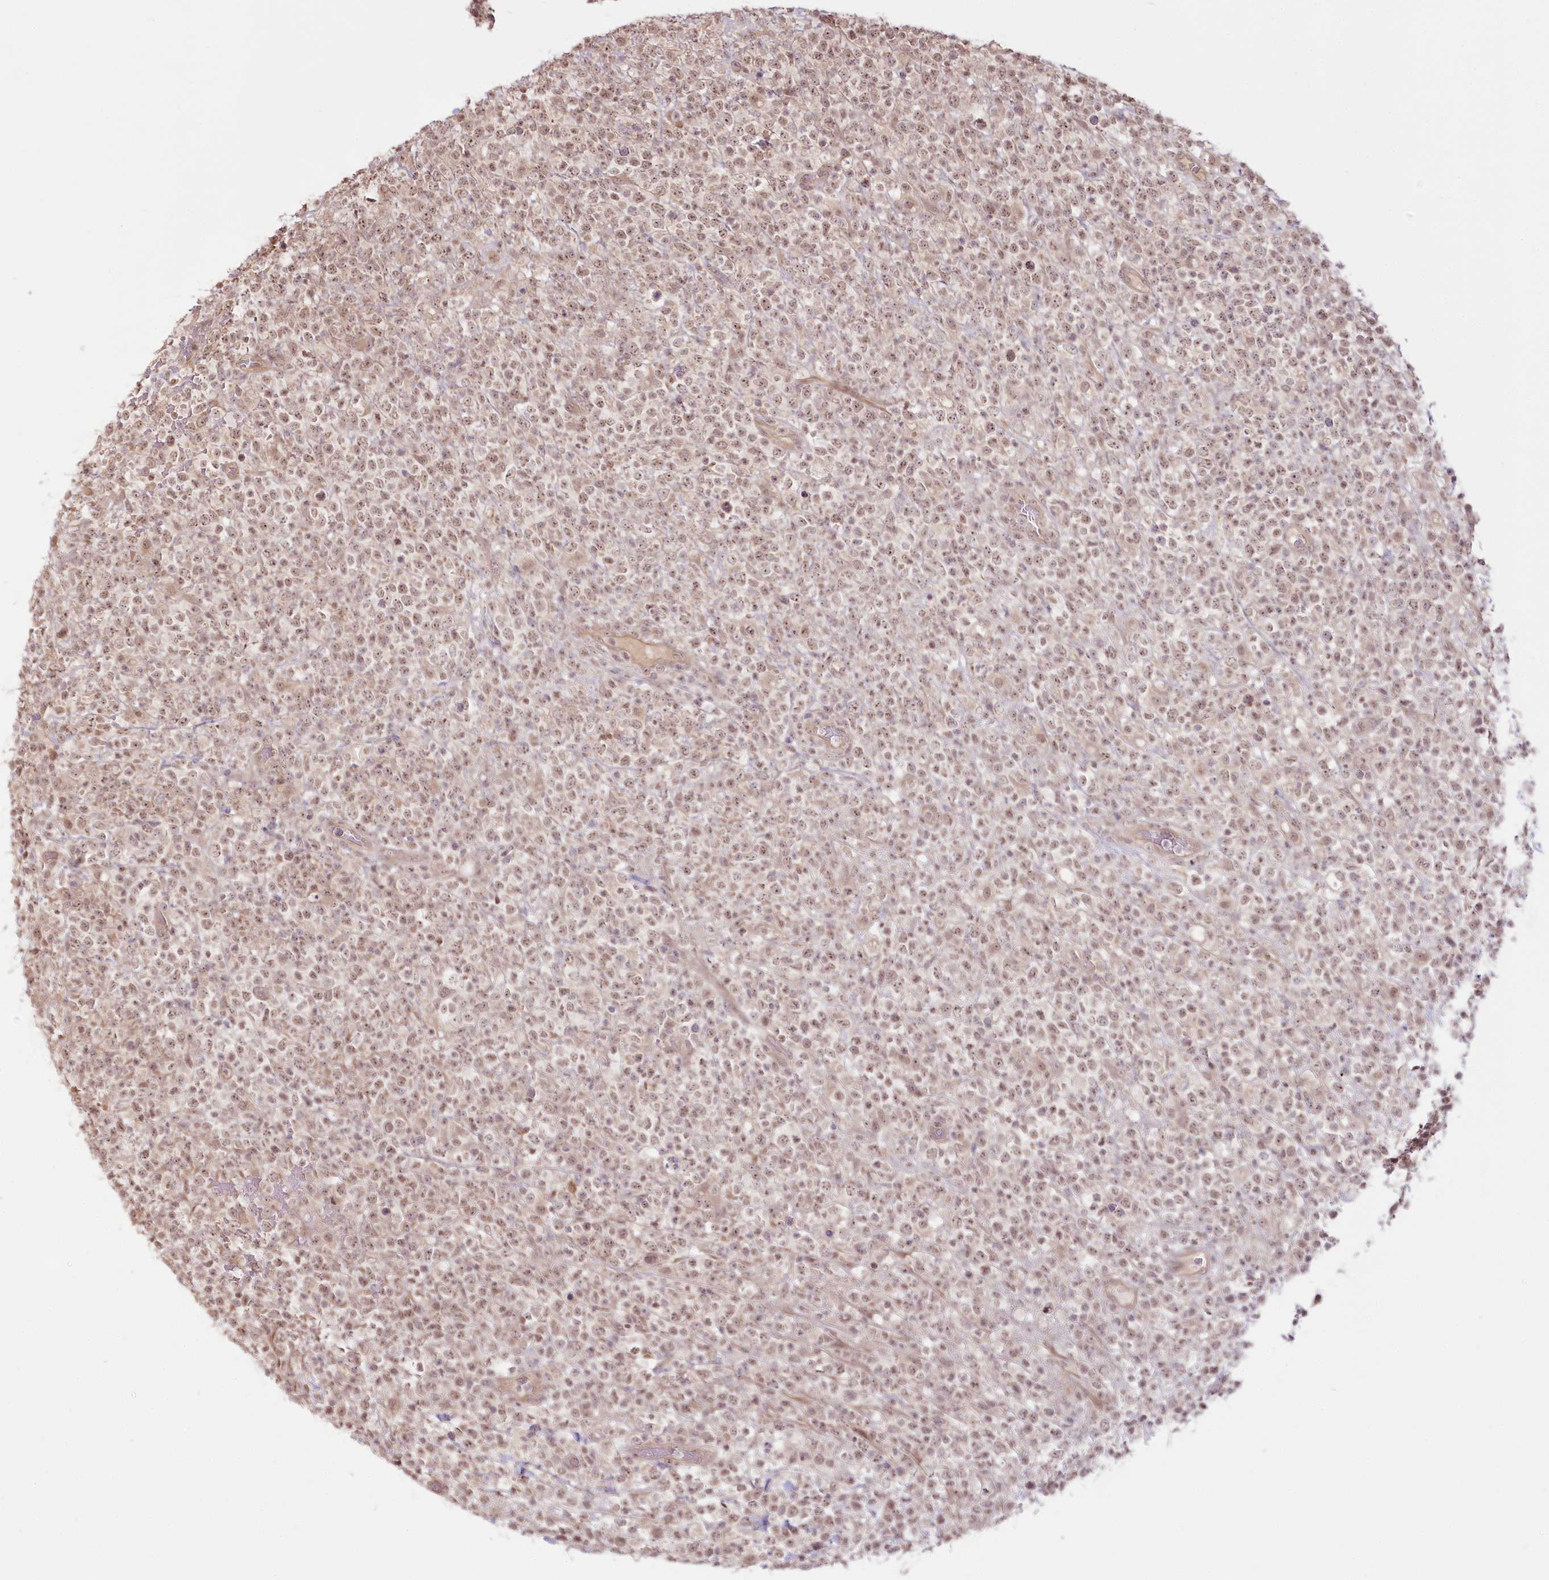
{"staining": {"intensity": "moderate", "quantity": ">75%", "location": "nuclear"}, "tissue": "lymphoma", "cell_type": "Tumor cells", "image_type": "cancer", "snomed": [{"axis": "morphology", "description": "Malignant lymphoma, non-Hodgkin's type, High grade"}, {"axis": "topography", "description": "Colon"}], "caption": "This is a micrograph of immunohistochemistry (IHC) staining of high-grade malignant lymphoma, non-Hodgkin's type, which shows moderate staining in the nuclear of tumor cells.", "gene": "R3HDM2", "patient": {"sex": "female", "age": 53}}